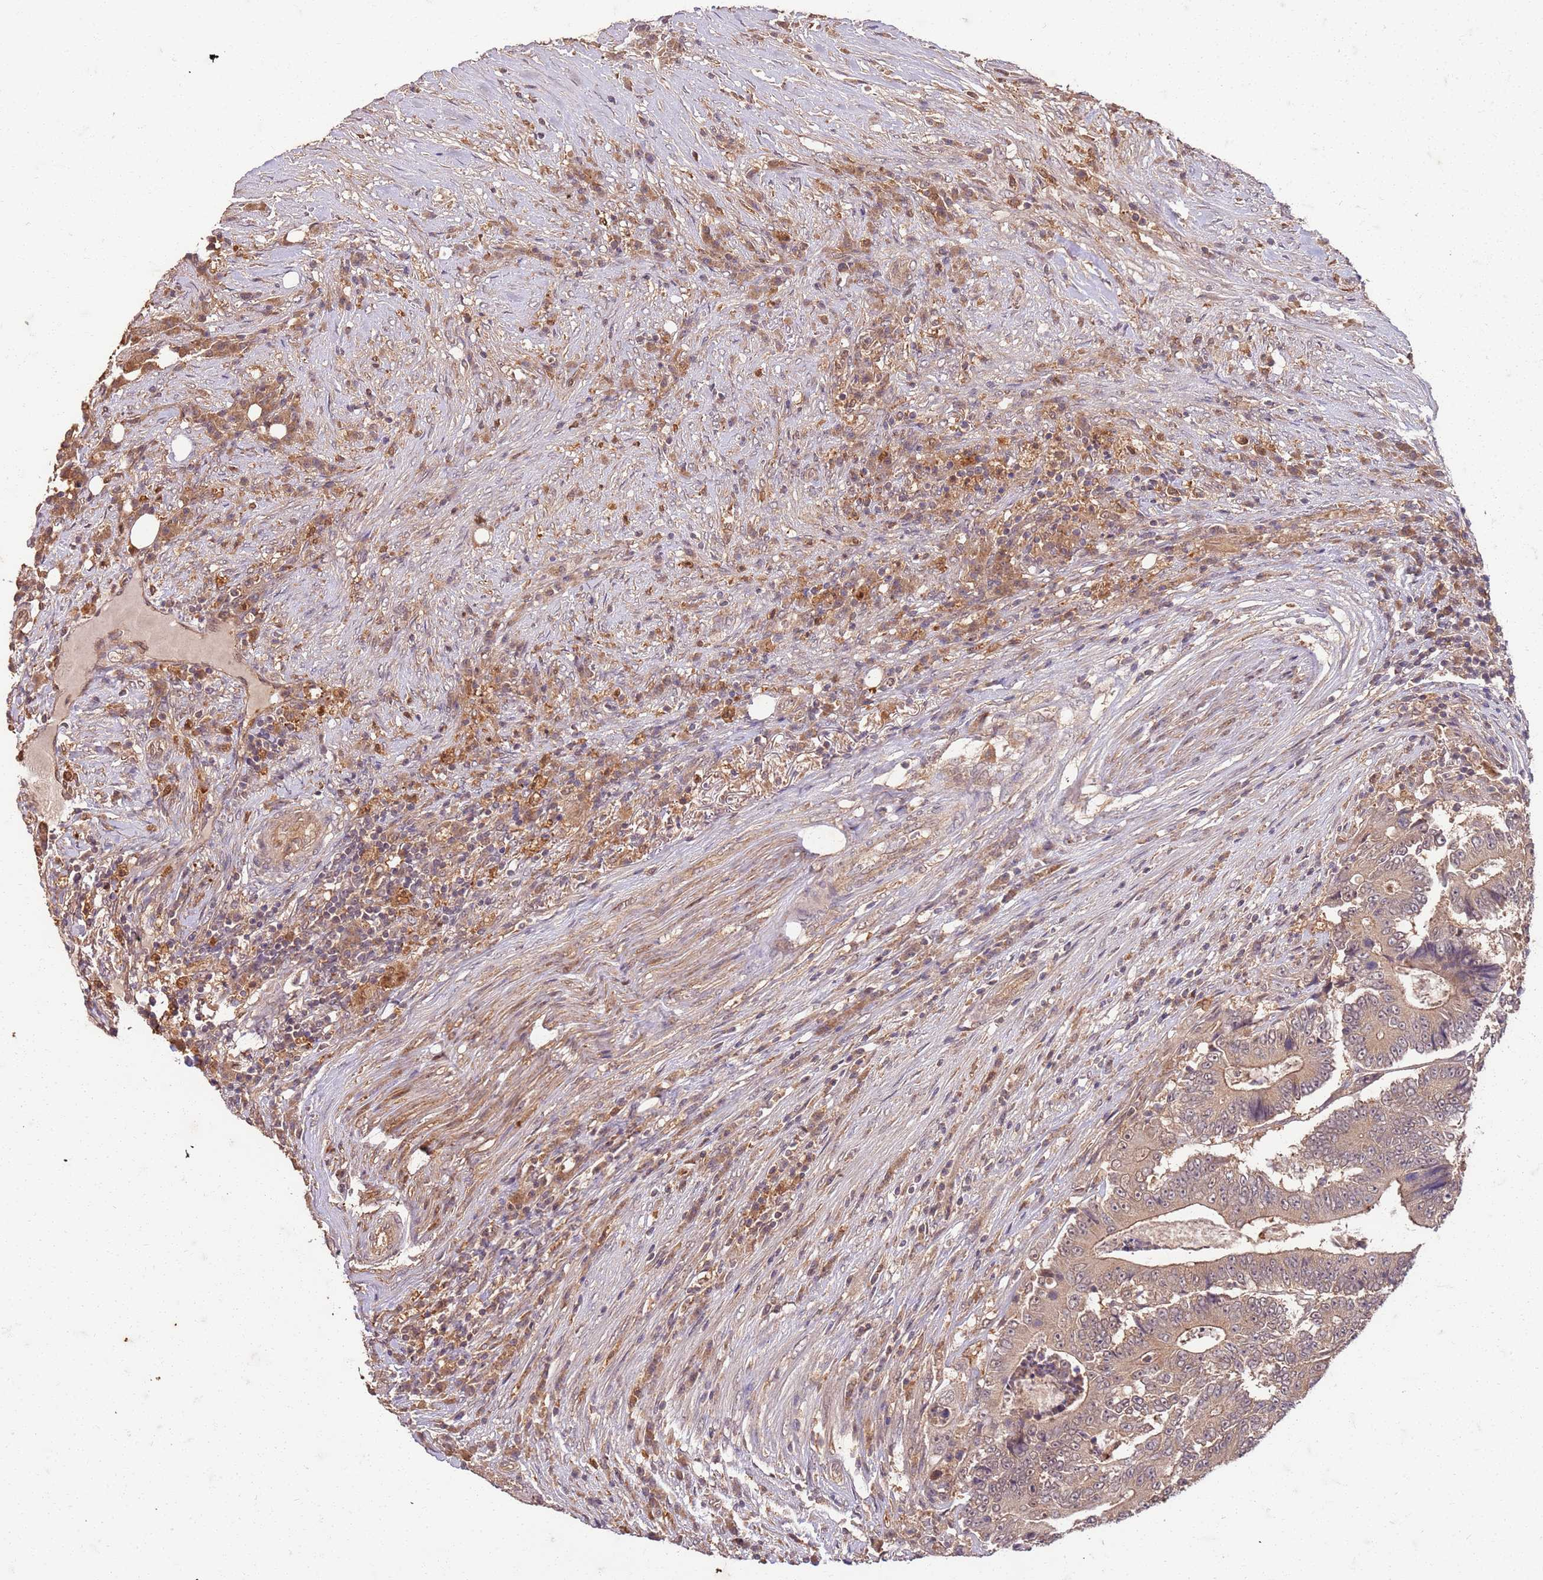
{"staining": {"intensity": "weak", "quantity": ">75%", "location": "cytoplasmic/membranous"}, "tissue": "colorectal cancer", "cell_type": "Tumor cells", "image_type": "cancer", "snomed": [{"axis": "morphology", "description": "Adenocarcinoma, NOS"}, {"axis": "topography", "description": "Colon"}], "caption": "Immunohistochemistry (IHC) histopathology image of neoplastic tissue: colorectal adenocarcinoma stained using IHC reveals low levels of weak protein expression localized specifically in the cytoplasmic/membranous of tumor cells, appearing as a cytoplasmic/membranous brown color.", "gene": "UBE3A", "patient": {"sex": "male", "age": 83}}